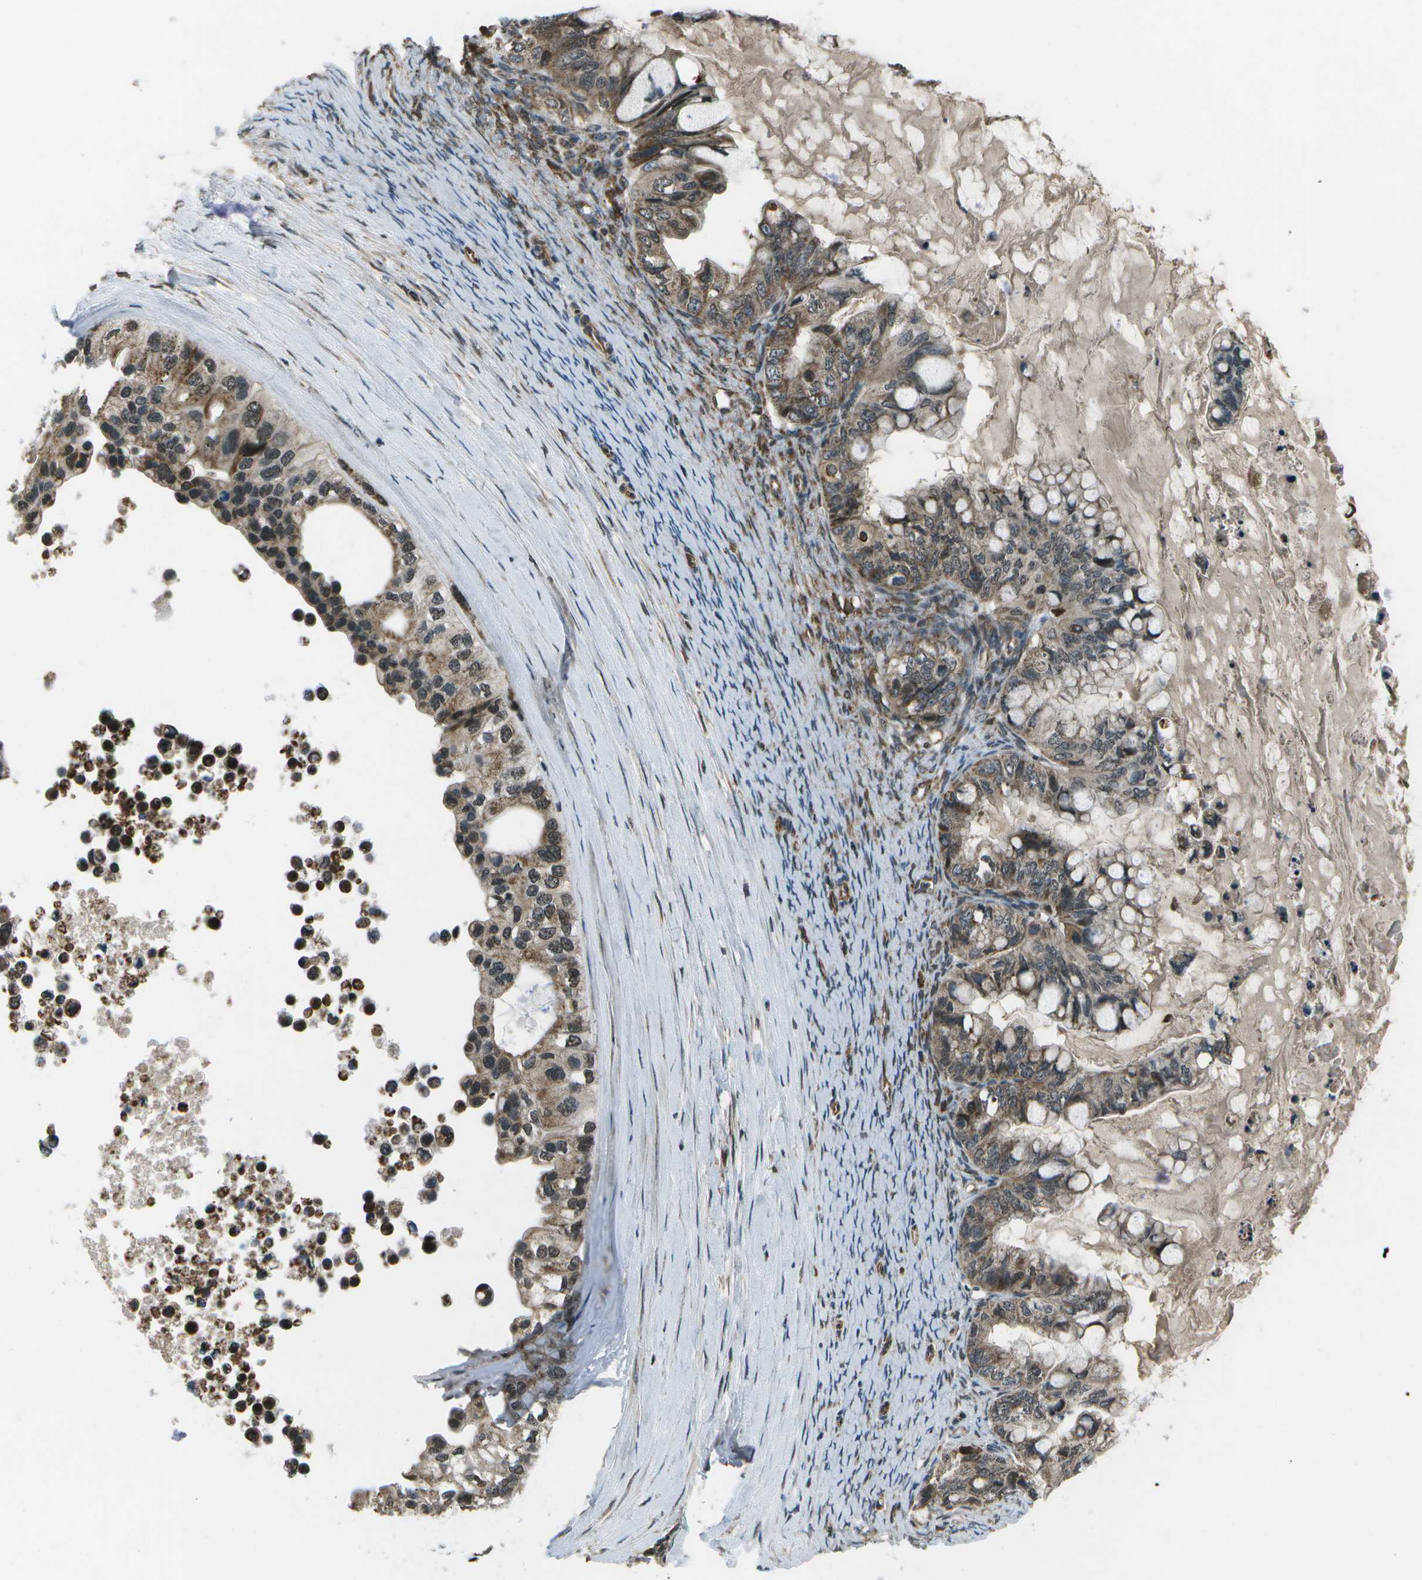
{"staining": {"intensity": "moderate", "quantity": ">75%", "location": "cytoplasmic/membranous,nuclear"}, "tissue": "ovarian cancer", "cell_type": "Tumor cells", "image_type": "cancer", "snomed": [{"axis": "morphology", "description": "Cystadenocarcinoma, mucinous, NOS"}, {"axis": "topography", "description": "Ovary"}], "caption": "The micrograph exhibits immunohistochemical staining of ovarian mucinous cystadenocarcinoma. There is moderate cytoplasmic/membranous and nuclear staining is identified in about >75% of tumor cells.", "gene": "EIF2AK1", "patient": {"sex": "female", "age": 80}}